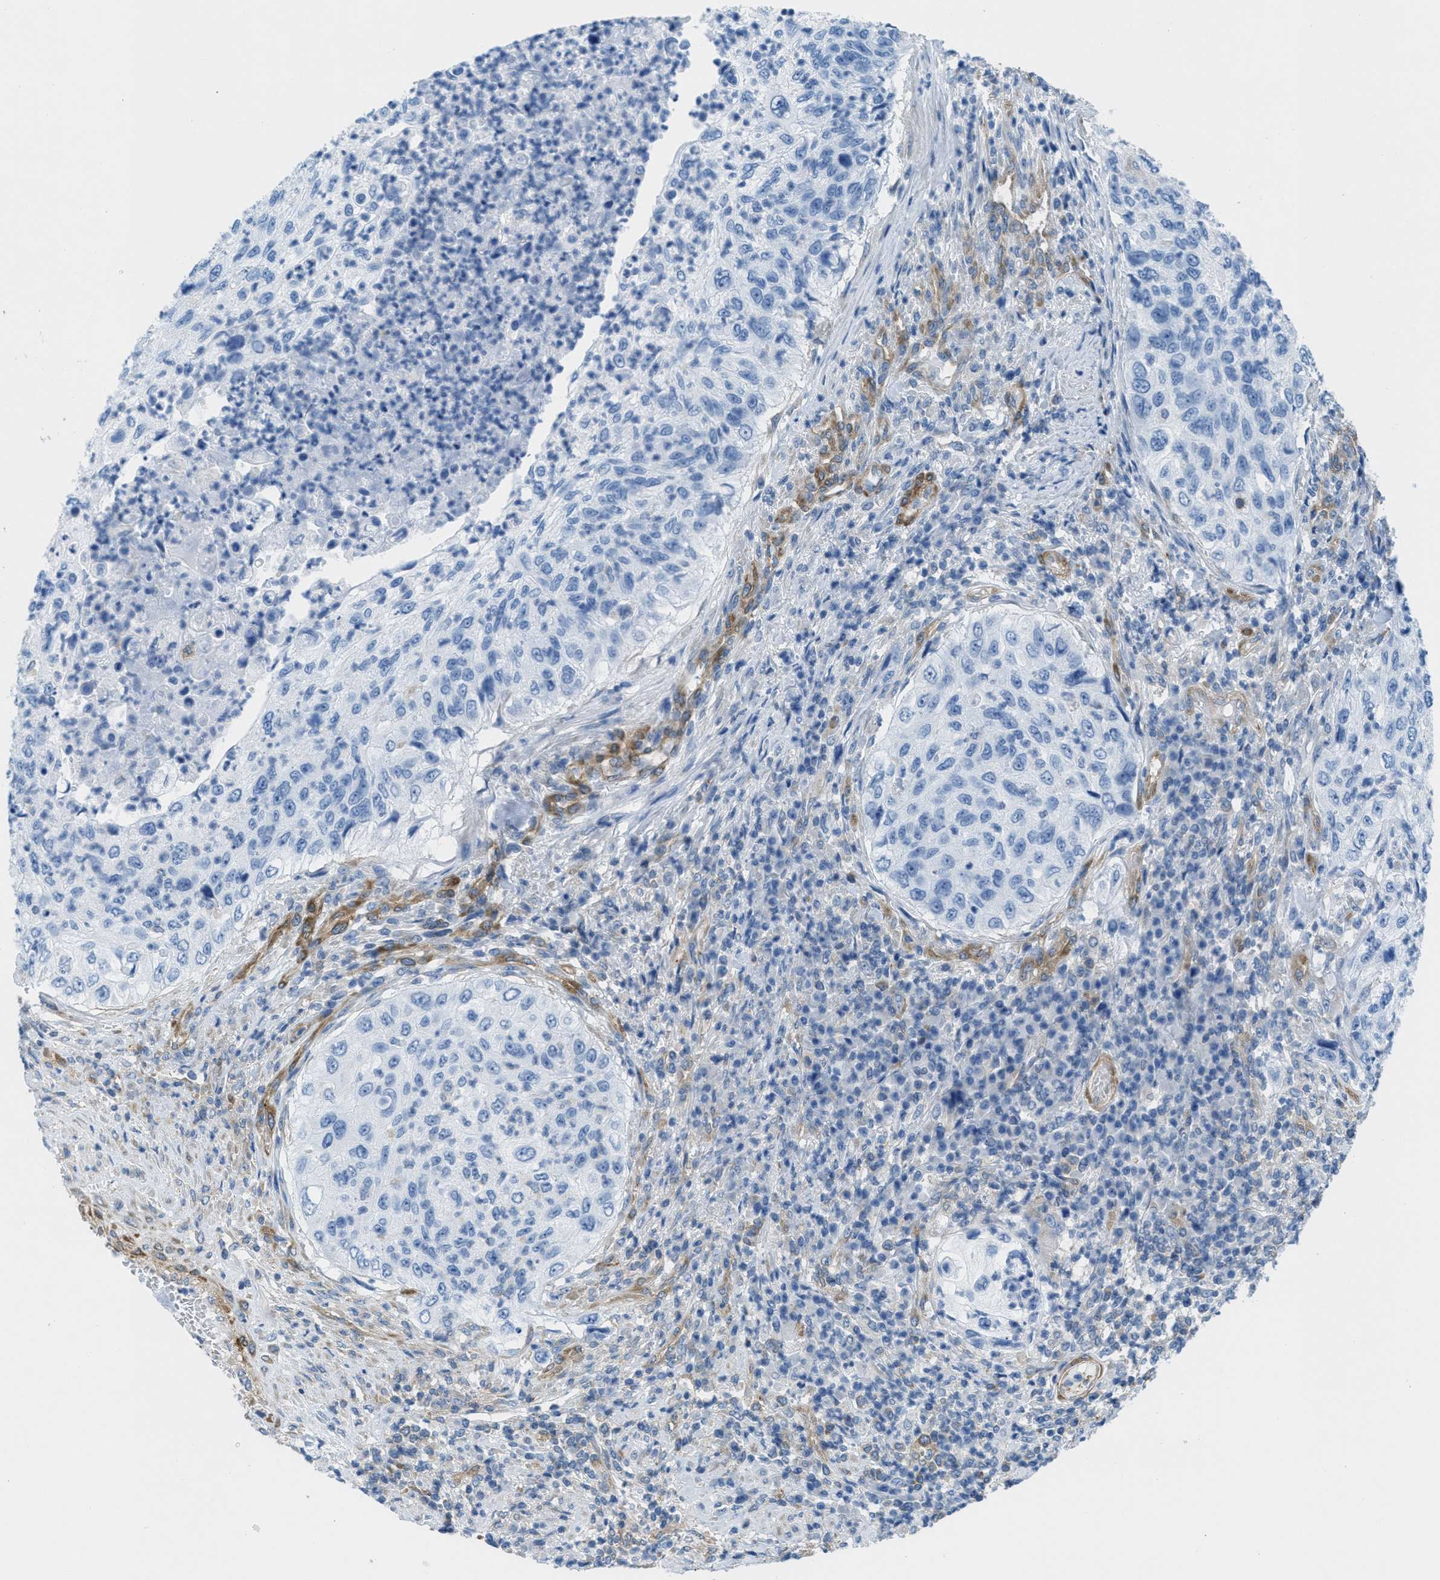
{"staining": {"intensity": "negative", "quantity": "none", "location": "none"}, "tissue": "urothelial cancer", "cell_type": "Tumor cells", "image_type": "cancer", "snomed": [{"axis": "morphology", "description": "Urothelial carcinoma, High grade"}, {"axis": "topography", "description": "Urinary bladder"}], "caption": "IHC of human urothelial carcinoma (high-grade) reveals no positivity in tumor cells. Nuclei are stained in blue.", "gene": "MAPRE2", "patient": {"sex": "female", "age": 60}}